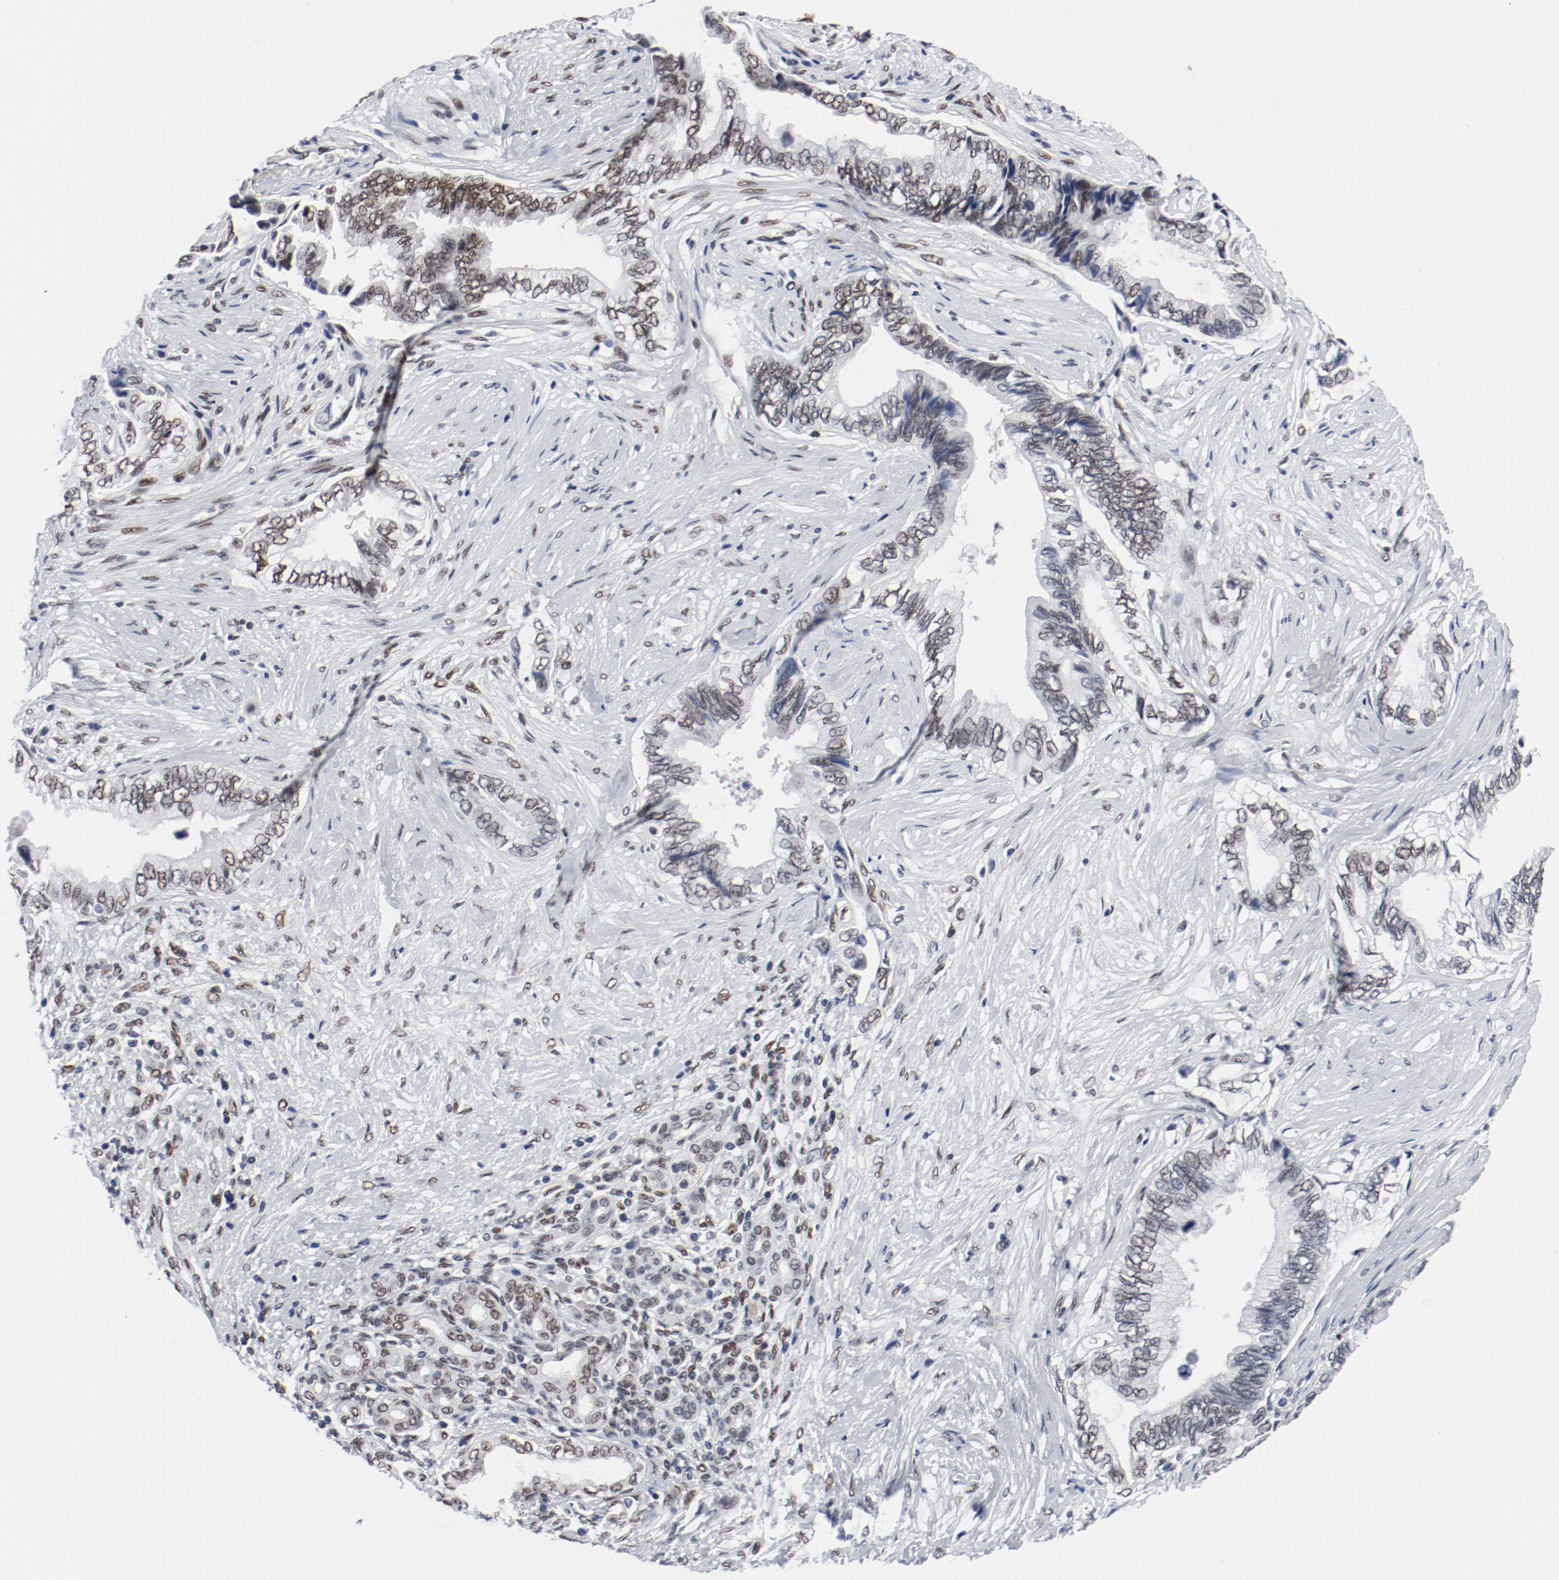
{"staining": {"intensity": "moderate", "quantity": ">75%", "location": "nuclear"}, "tissue": "pancreatic cancer", "cell_type": "Tumor cells", "image_type": "cancer", "snomed": [{"axis": "morphology", "description": "Adenocarcinoma, NOS"}, {"axis": "topography", "description": "Pancreas"}], "caption": "IHC of human pancreatic cancer (adenocarcinoma) shows medium levels of moderate nuclear expression in about >75% of tumor cells.", "gene": "ARNT", "patient": {"sex": "female", "age": 66}}